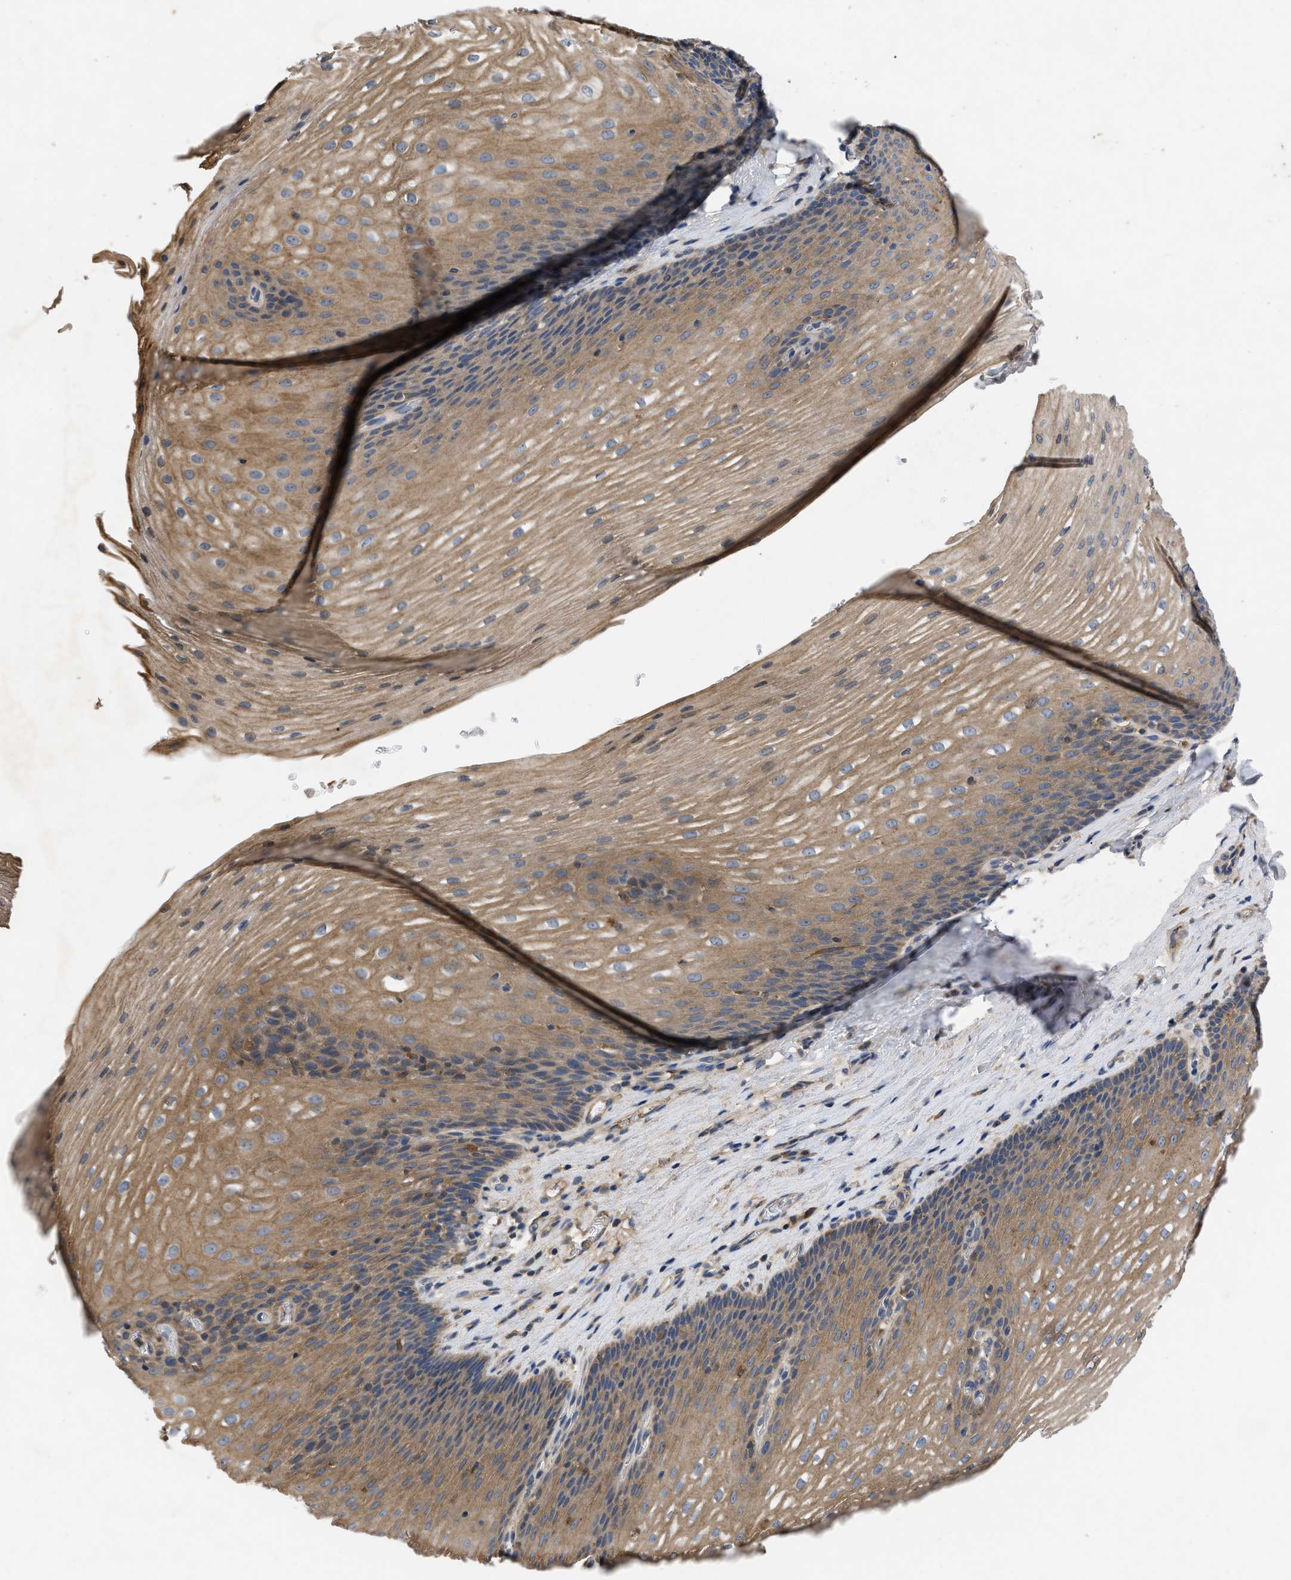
{"staining": {"intensity": "moderate", "quantity": ">75%", "location": "cytoplasmic/membranous"}, "tissue": "esophagus", "cell_type": "Squamous epithelial cells", "image_type": "normal", "snomed": [{"axis": "morphology", "description": "Normal tissue, NOS"}, {"axis": "topography", "description": "Esophagus"}], "caption": "A brown stain highlights moderate cytoplasmic/membranous positivity of a protein in squamous epithelial cells of benign esophagus.", "gene": "VPS4A", "patient": {"sex": "male", "age": 48}}